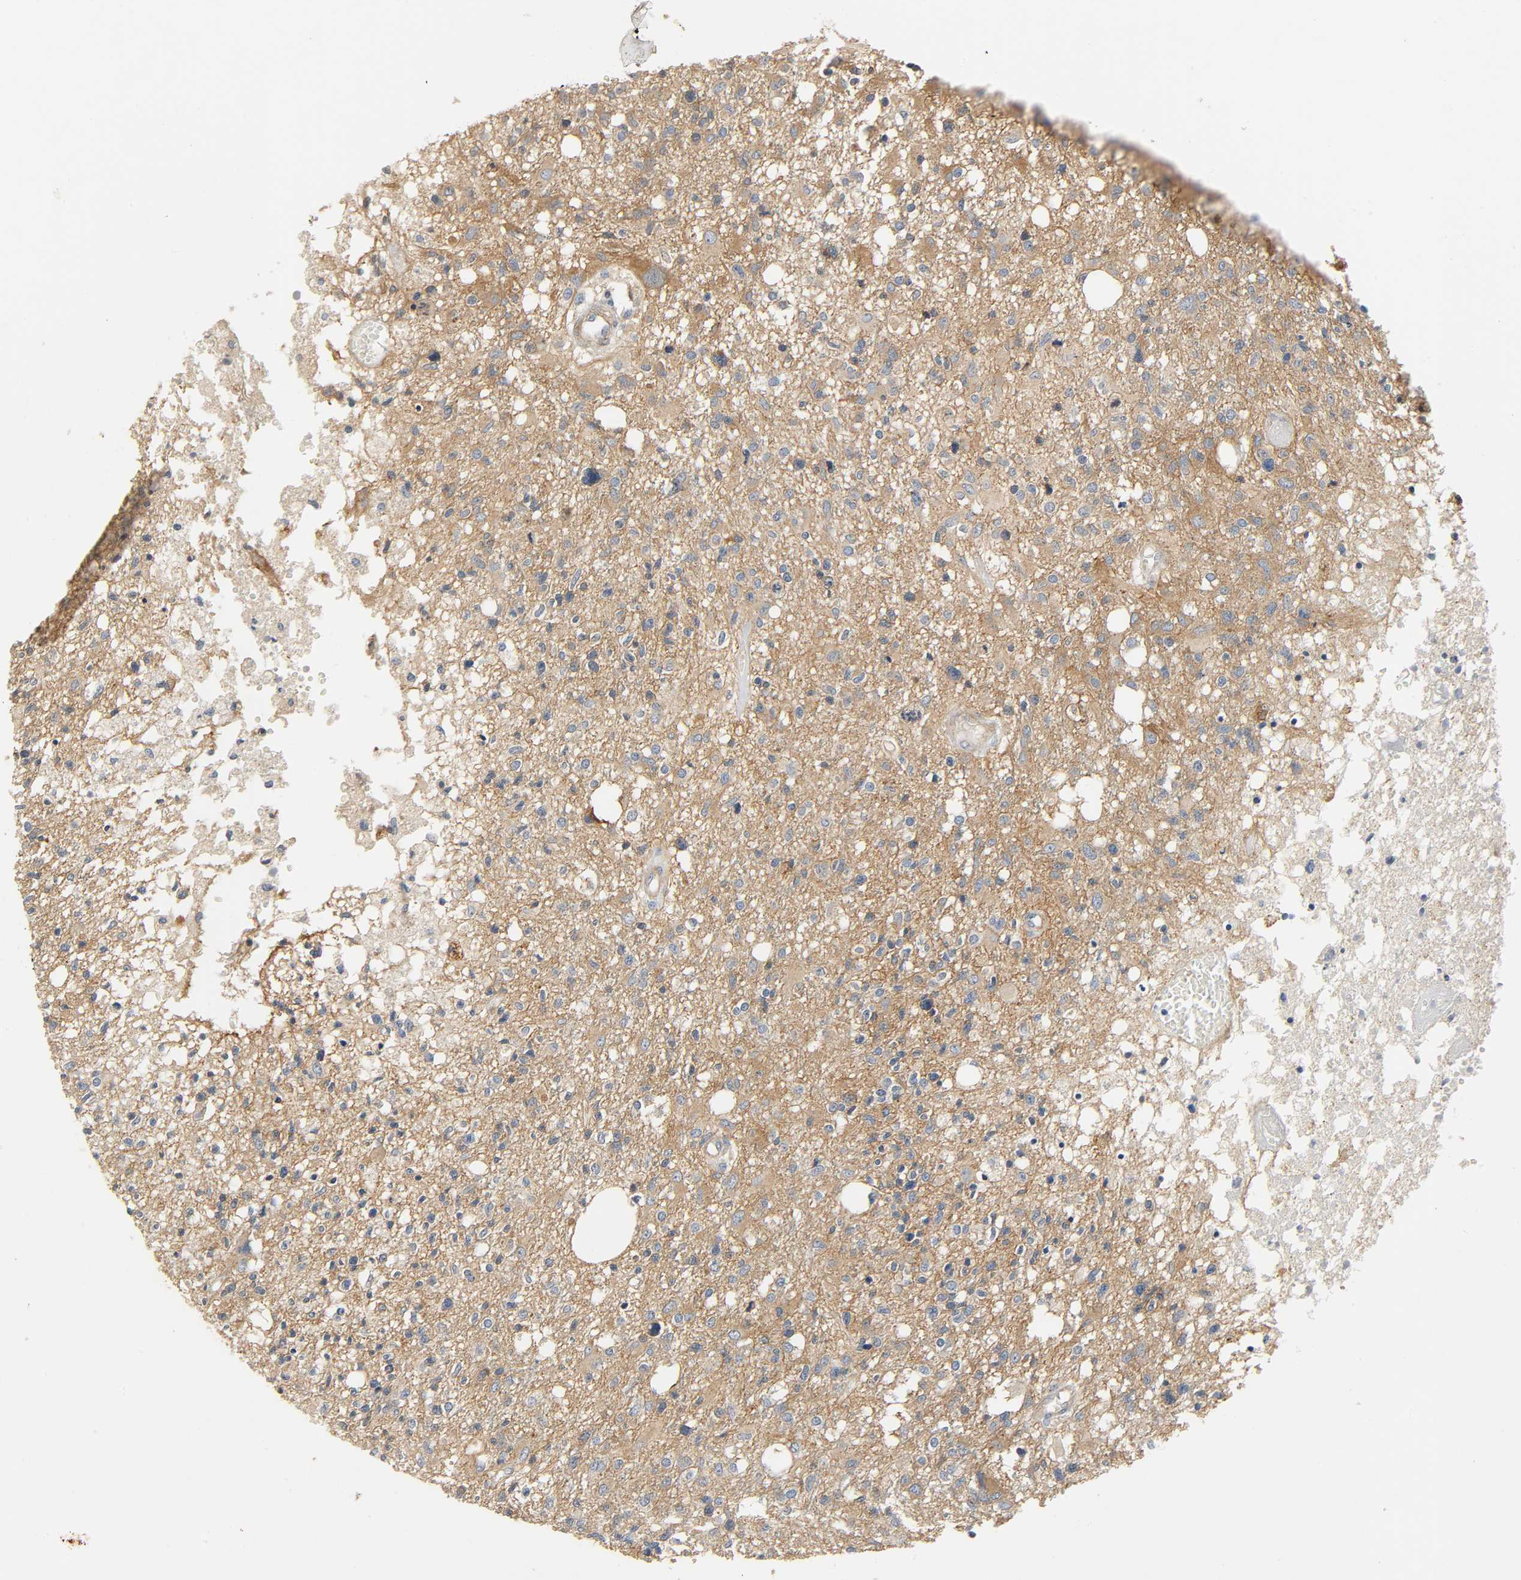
{"staining": {"intensity": "moderate", "quantity": ">75%", "location": "cytoplasmic/membranous"}, "tissue": "glioma", "cell_type": "Tumor cells", "image_type": "cancer", "snomed": [{"axis": "morphology", "description": "Glioma, malignant, High grade"}, {"axis": "topography", "description": "Cerebral cortex"}], "caption": "Immunohistochemical staining of human glioma reveals moderate cytoplasmic/membranous protein staining in approximately >75% of tumor cells.", "gene": "ARPC1A", "patient": {"sex": "male", "age": 76}}